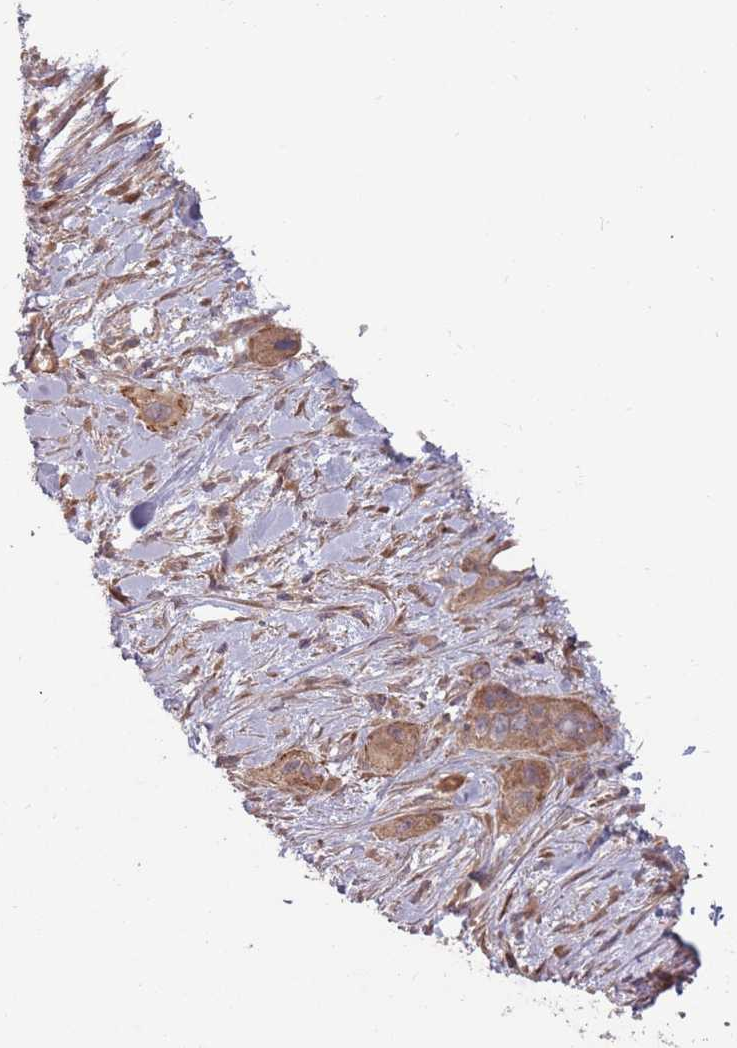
{"staining": {"intensity": "moderate", "quantity": ">75%", "location": "cytoplasmic/membranous"}, "tissue": "pancreatic cancer", "cell_type": "Tumor cells", "image_type": "cancer", "snomed": [{"axis": "morphology", "description": "Adenocarcinoma, NOS"}, {"axis": "topography", "description": "Pancreas"}], "caption": "Immunohistochemistry (IHC) of human pancreatic adenocarcinoma exhibits medium levels of moderate cytoplasmic/membranous expression in approximately >75% of tumor cells.", "gene": "PLD6", "patient": {"sex": "male", "age": 44}}